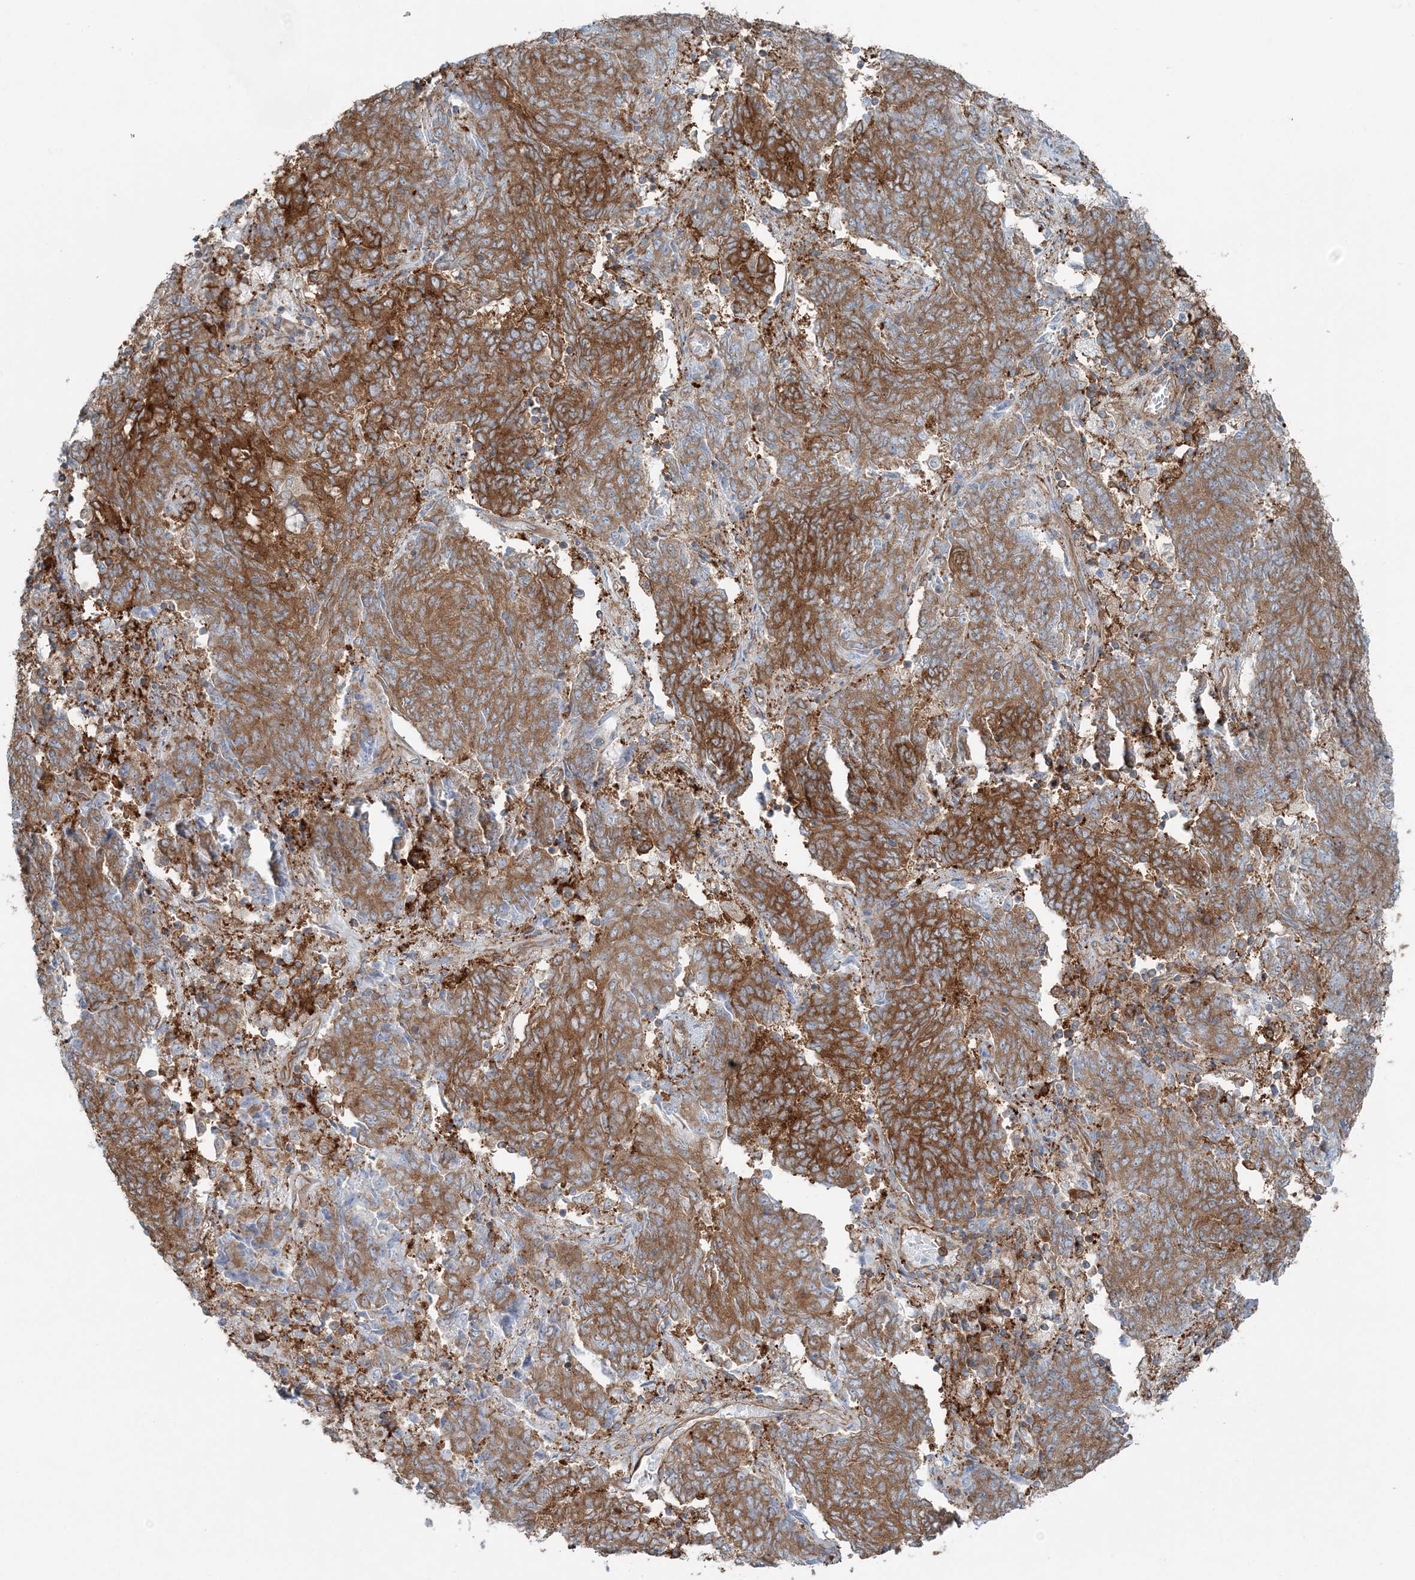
{"staining": {"intensity": "strong", "quantity": ">75%", "location": "cytoplasmic/membranous"}, "tissue": "endometrial cancer", "cell_type": "Tumor cells", "image_type": "cancer", "snomed": [{"axis": "morphology", "description": "Adenocarcinoma, NOS"}, {"axis": "topography", "description": "Endometrium"}], "caption": "Protein staining displays strong cytoplasmic/membranous staining in approximately >75% of tumor cells in endometrial cancer (adenocarcinoma). (DAB (3,3'-diaminobenzidine) = brown stain, brightfield microscopy at high magnification).", "gene": "SNX2", "patient": {"sex": "female", "age": 80}}